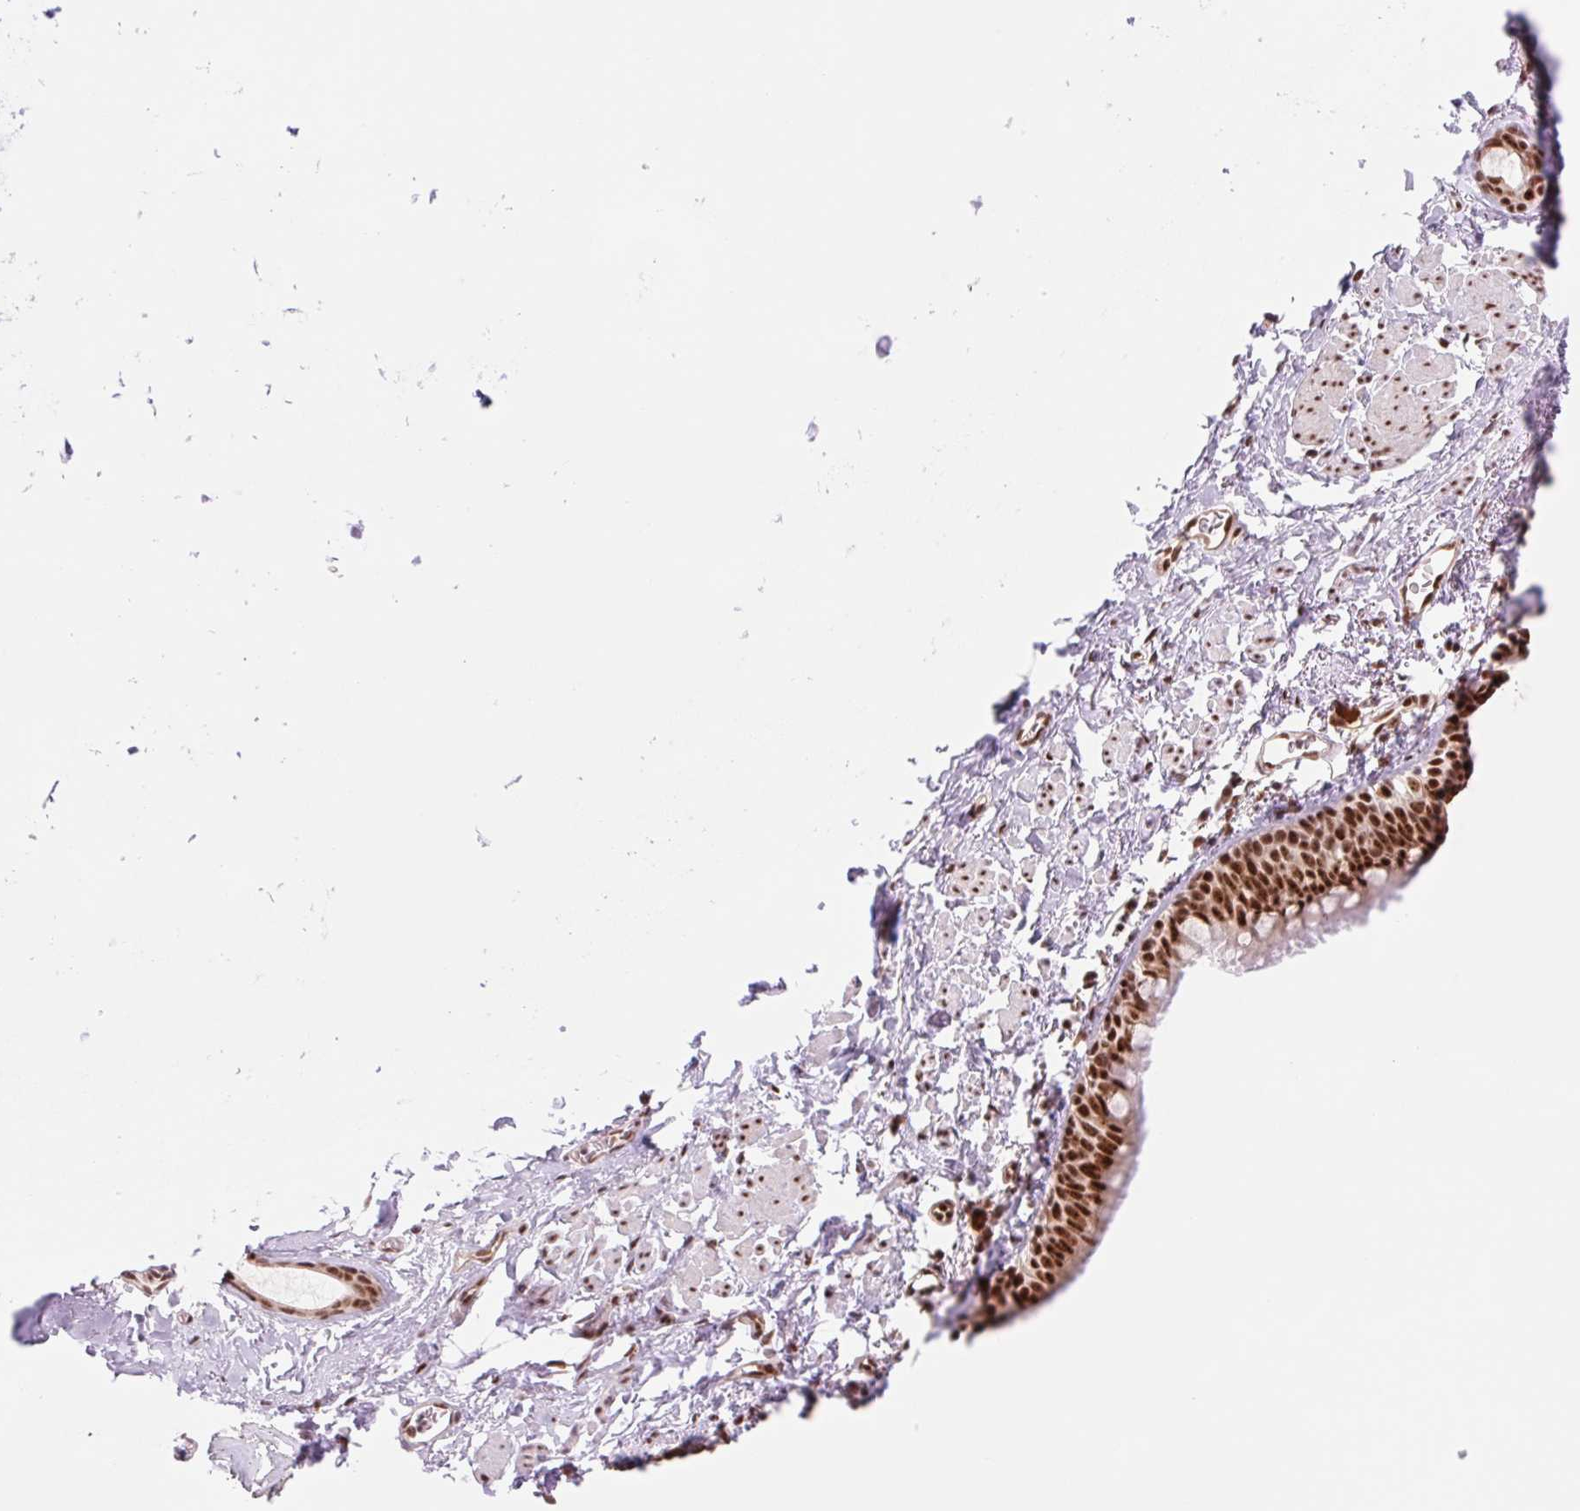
{"staining": {"intensity": "strong", "quantity": ">75%", "location": "nuclear"}, "tissue": "bronchus", "cell_type": "Respiratory epithelial cells", "image_type": "normal", "snomed": [{"axis": "morphology", "description": "Normal tissue, NOS"}, {"axis": "topography", "description": "Bronchus"}], "caption": "Strong nuclear expression is seen in about >75% of respiratory epithelial cells in benign bronchus.", "gene": "PRDM11", "patient": {"sex": "male", "age": 67}}